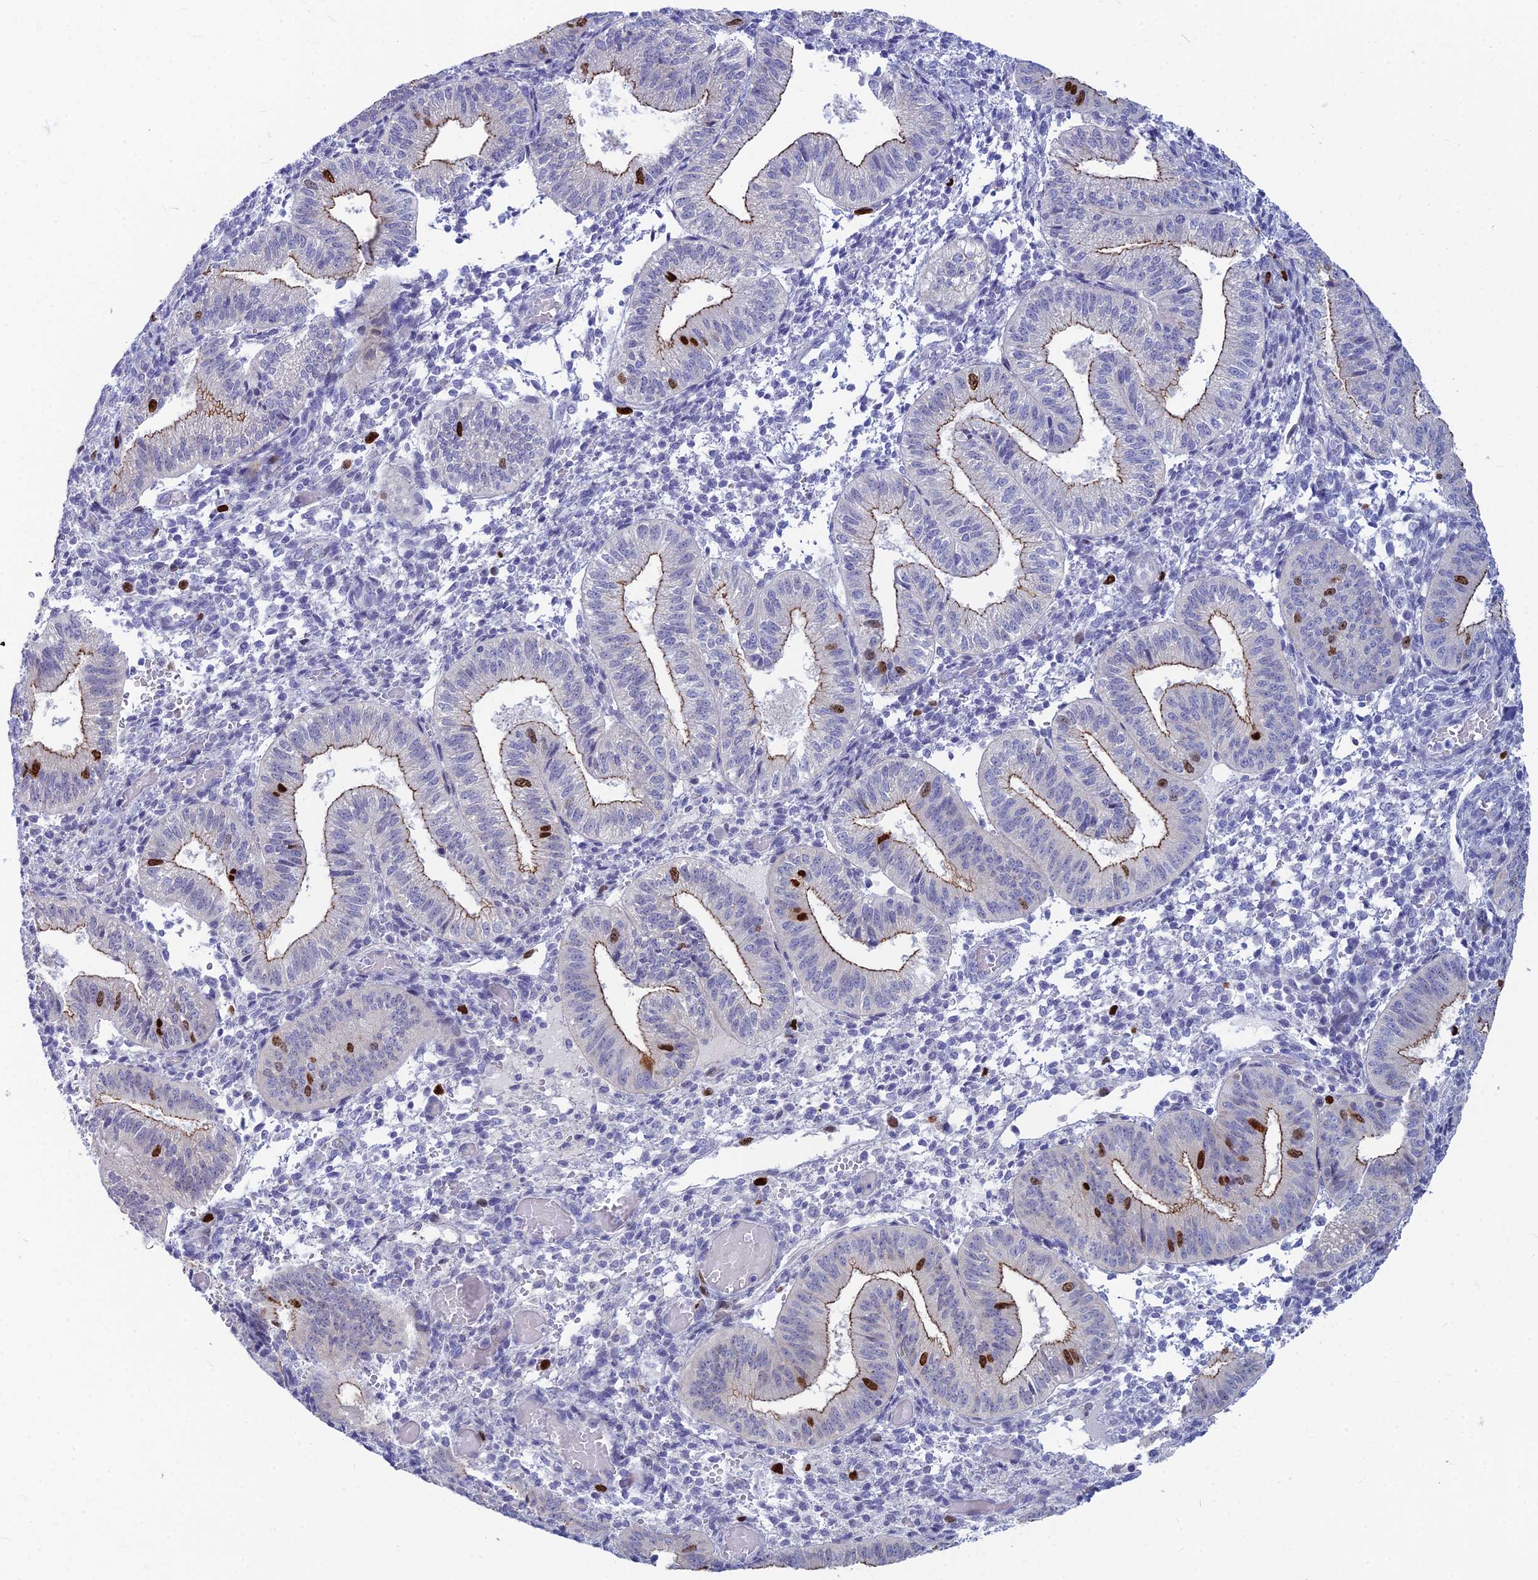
{"staining": {"intensity": "moderate", "quantity": "<25%", "location": "nuclear"}, "tissue": "endometrium", "cell_type": "Cells in endometrial stroma", "image_type": "normal", "snomed": [{"axis": "morphology", "description": "Normal tissue, NOS"}, {"axis": "topography", "description": "Endometrium"}], "caption": "Immunohistochemistry micrograph of unremarkable endometrium: human endometrium stained using immunohistochemistry demonstrates low levels of moderate protein expression localized specifically in the nuclear of cells in endometrial stroma, appearing as a nuclear brown color.", "gene": "ENSG00000285920", "patient": {"sex": "female", "age": 34}}